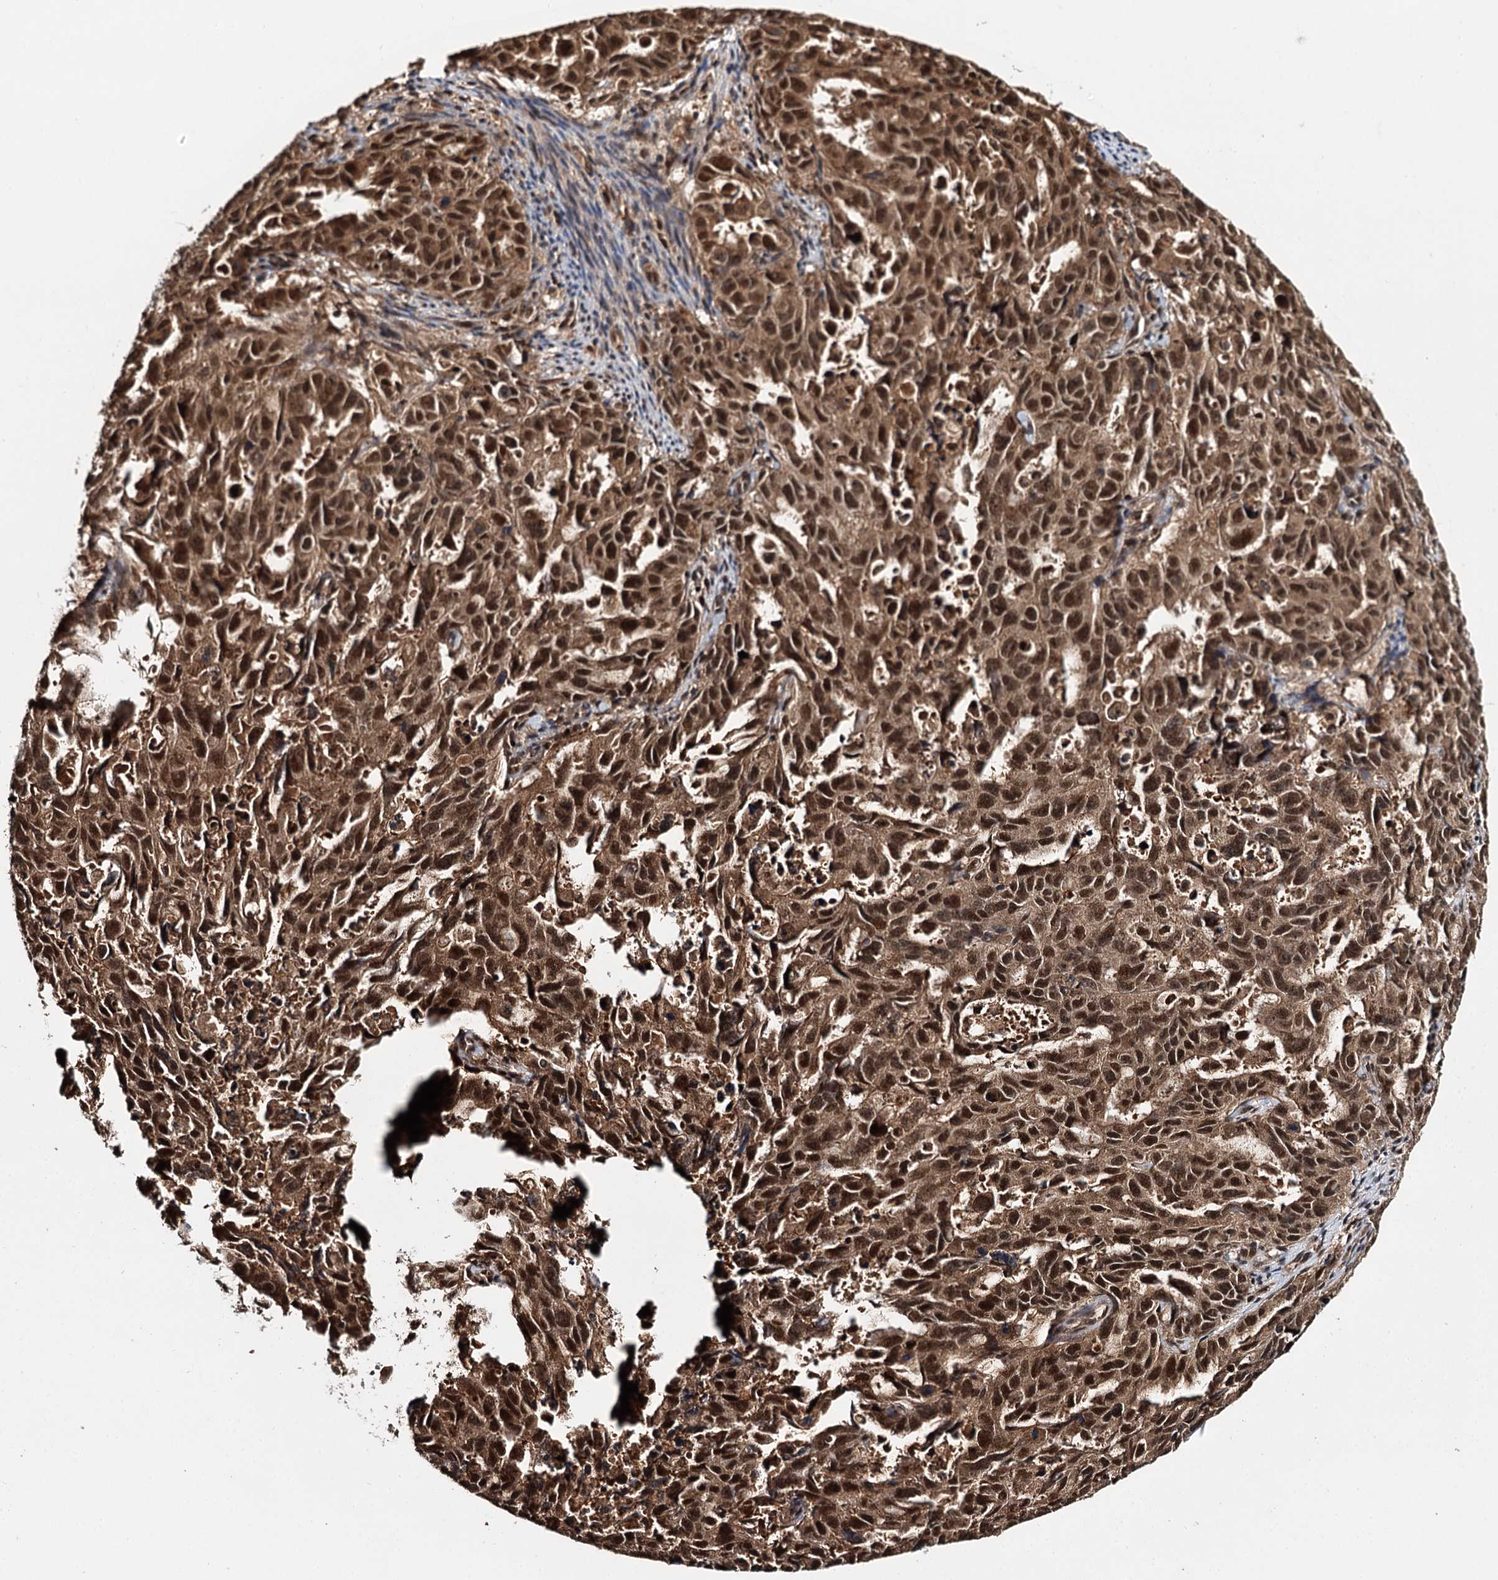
{"staining": {"intensity": "strong", "quantity": ">75%", "location": "cytoplasmic/membranous,nuclear"}, "tissue": "endometrial cancer", "cell_type": "Tumor cells", "image_type": "cancer", "snomed": [{"axis": "morphology", "description": "Adenocarcinoma, NOS"}, {"axis": "topography", "description": "Endometrium"}], "caption": "Protein expression analysis of human endometrial cancer (adenocarcinoma) reveals strong cytoplasmic/membranous and nuclear expression in about >75% of tumor cells.", "gene": "N6AMT1", "patient": {"sex": "female", "age": 65}}